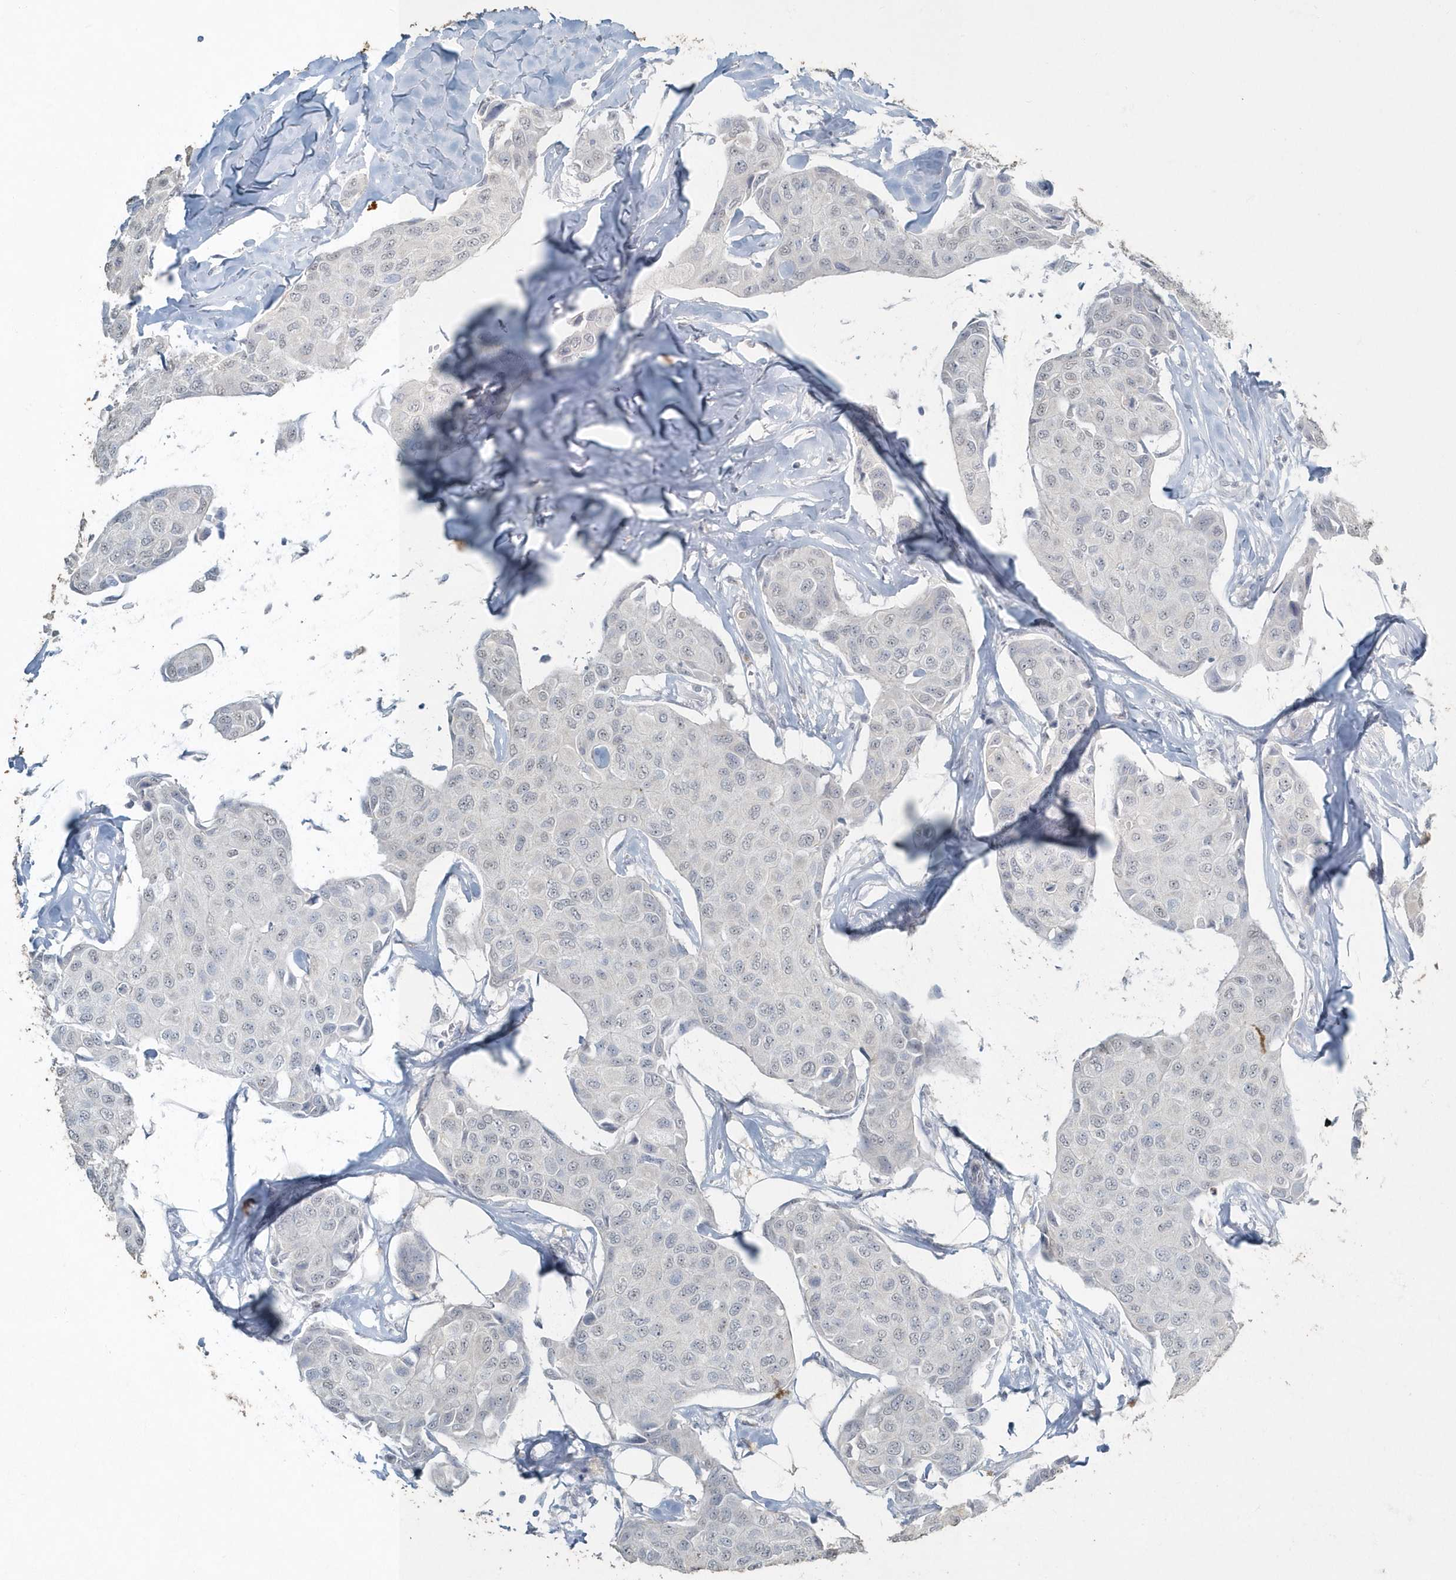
{"staining": {"intensity": "negative", "quantity": "none", "location": "none"}, "tissue": "breast cancer", "cell_type": "Tumor cells", "image_type": "cancer", "snomed": [{"axis": "morphology", "description": "Duct carcinoma"}, {"axis": "topography", "description": "Breast"}], "caption": "The IHC histopathology image has no significant staining in tumor cells of breast infiltrating ductal carcinoma tissue.", "gene": "MYOT", "patient": {"sex": "female", "age": 80}}